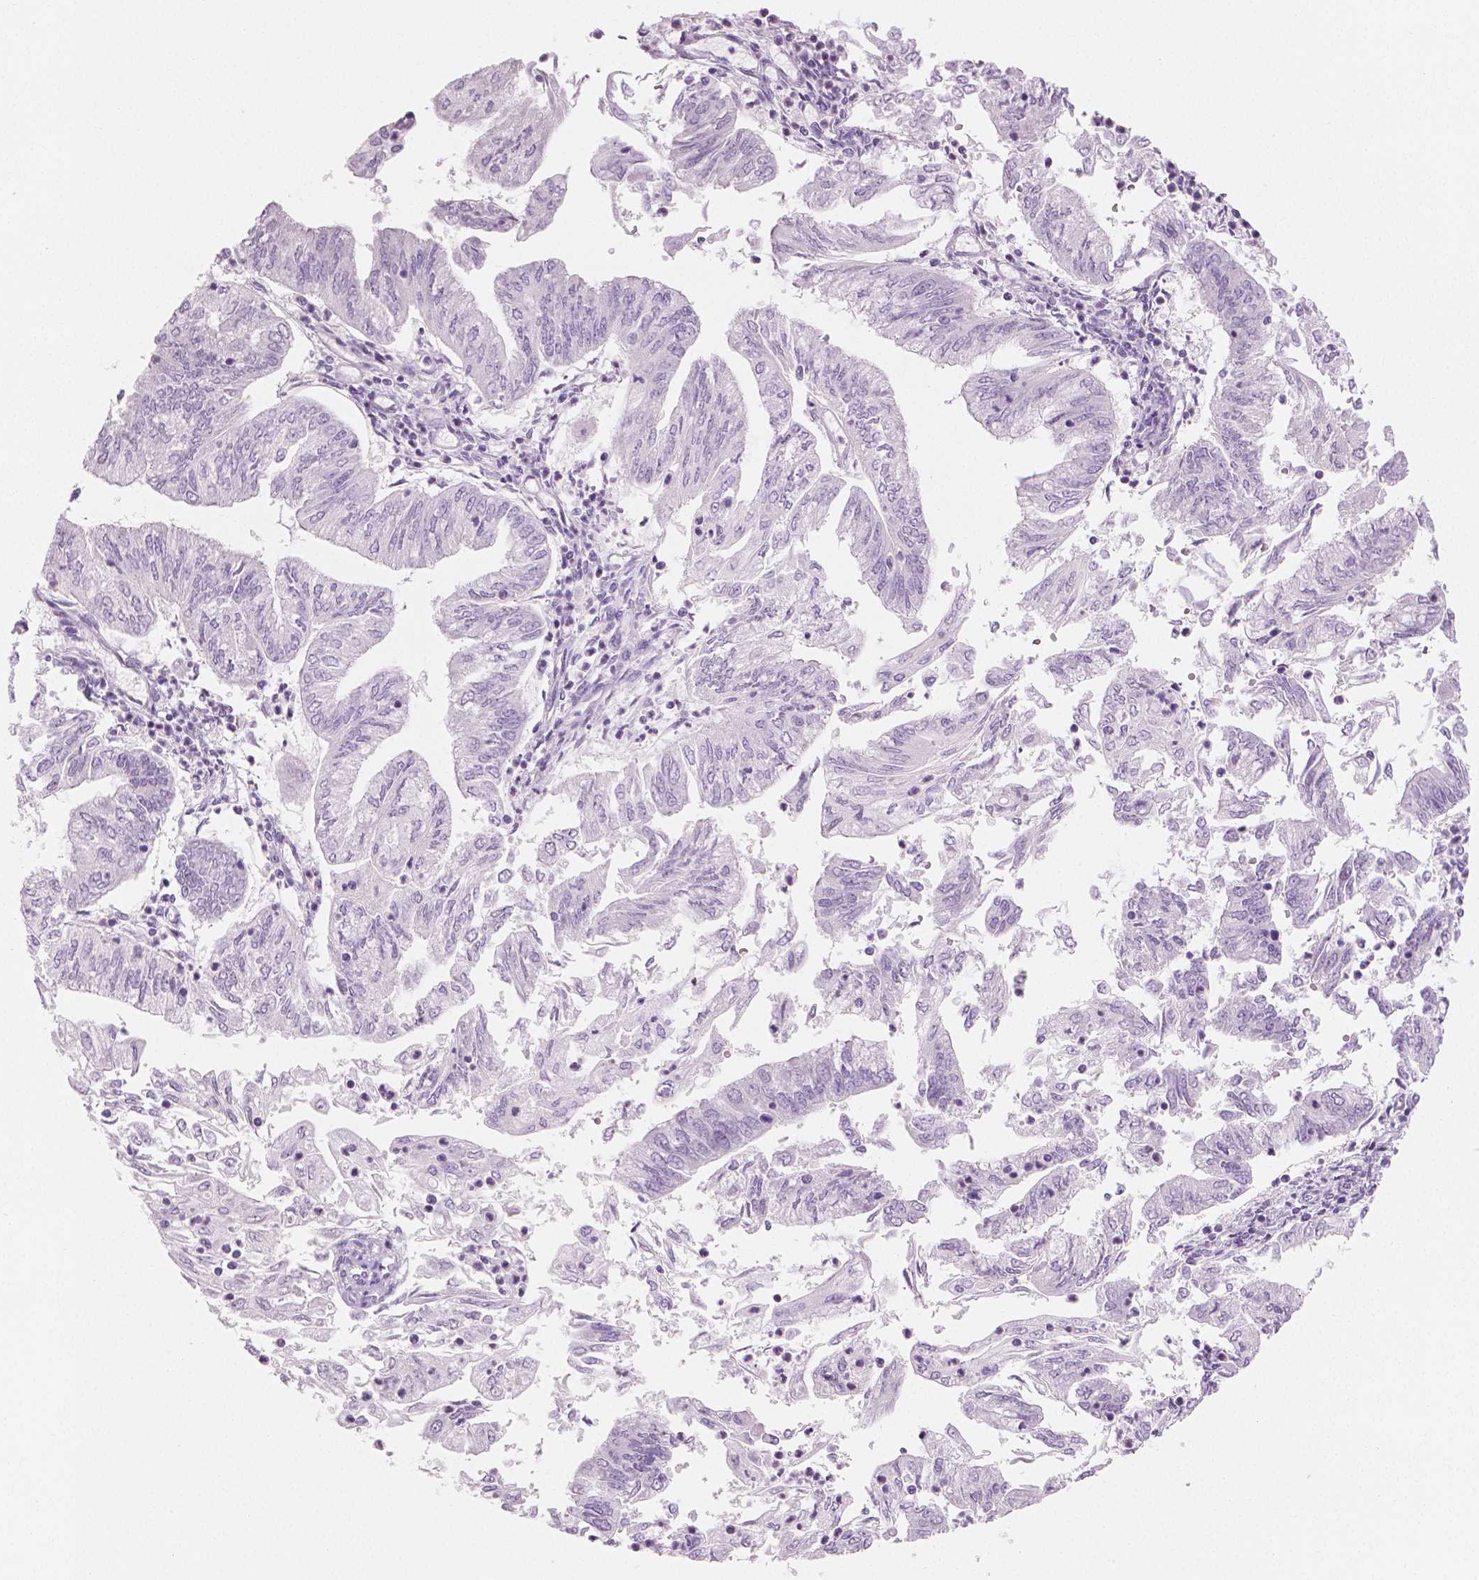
{"staining": {"intensity": "negative", "quantity": "none", "location": "none"}, "tissue": "endometrial cancer", "cell_type": "Tumor cells", "image_type": "cancer", "snomed": [{"axis": "morphology", "description": "Adenocarcinoma, NOS"}, {"axis": "topography", "description": "Endometrium"}], "caption": "Tumor cells show no significant staining in endometrial cancer (adenocarcinoma). (IHC, brightfield microscopy, high magnification).", "gene": "PLIN4", "patient": {"sex": "female", "age": 55}}